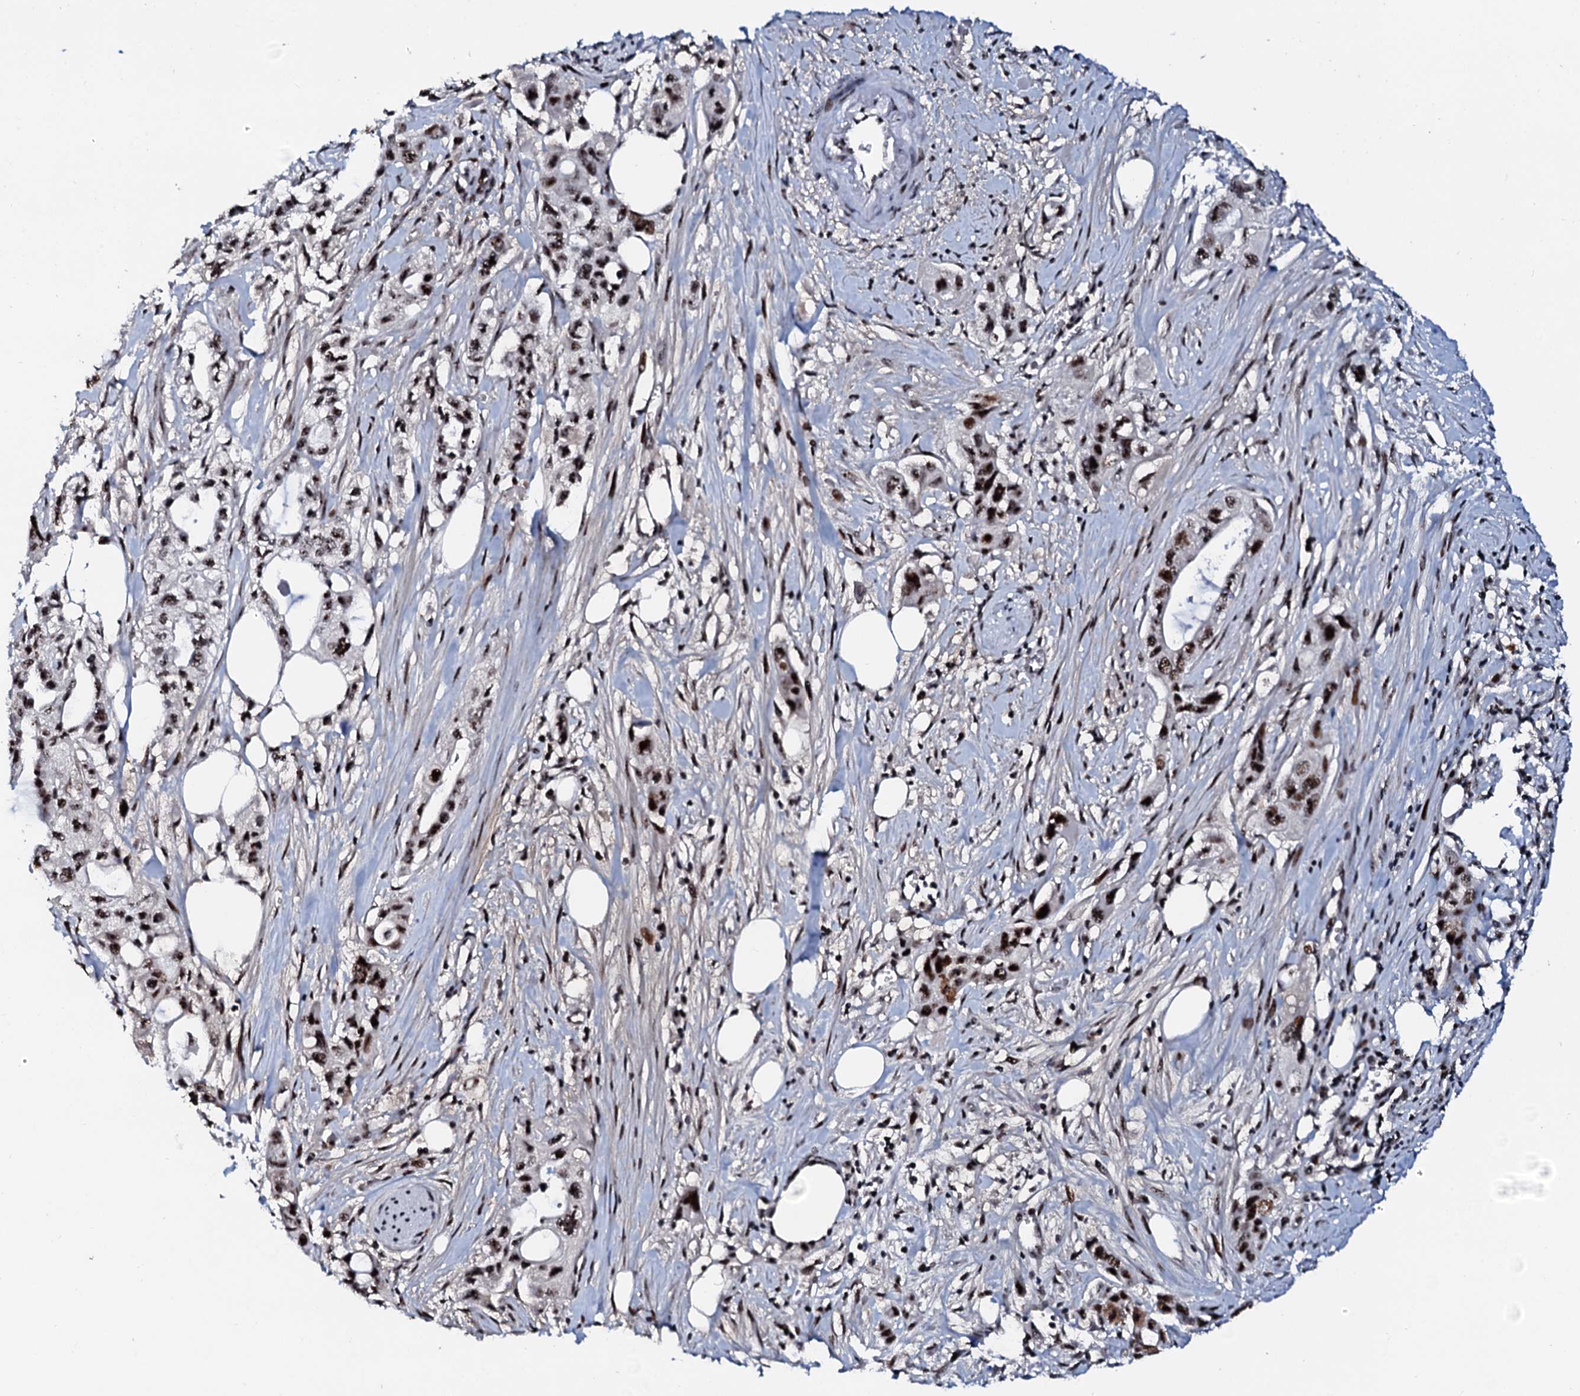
{"staining": {"intensity": "strong", "quantity": ">75%", "location": "nuclear"}, "tissue": "pancreatic cancer", "cell_type": "Tumor cells", "image_type": "cancer", "snomed": [{"axis": "morphology", "description": "Adenocarcinoma, NOS"}, {"axis": "topography", "description": "Pancreas"}], "caption": "Adenocarcinoma (pancreatic) stained with DAB (3,3'-diaminobenzidine) immunohistochemistry exhibits high levels of strong nuclear positivity in about >75% of tumor cells.", "gene": "NEUROG3", "patient": {"sex": "male", "age": 75}}